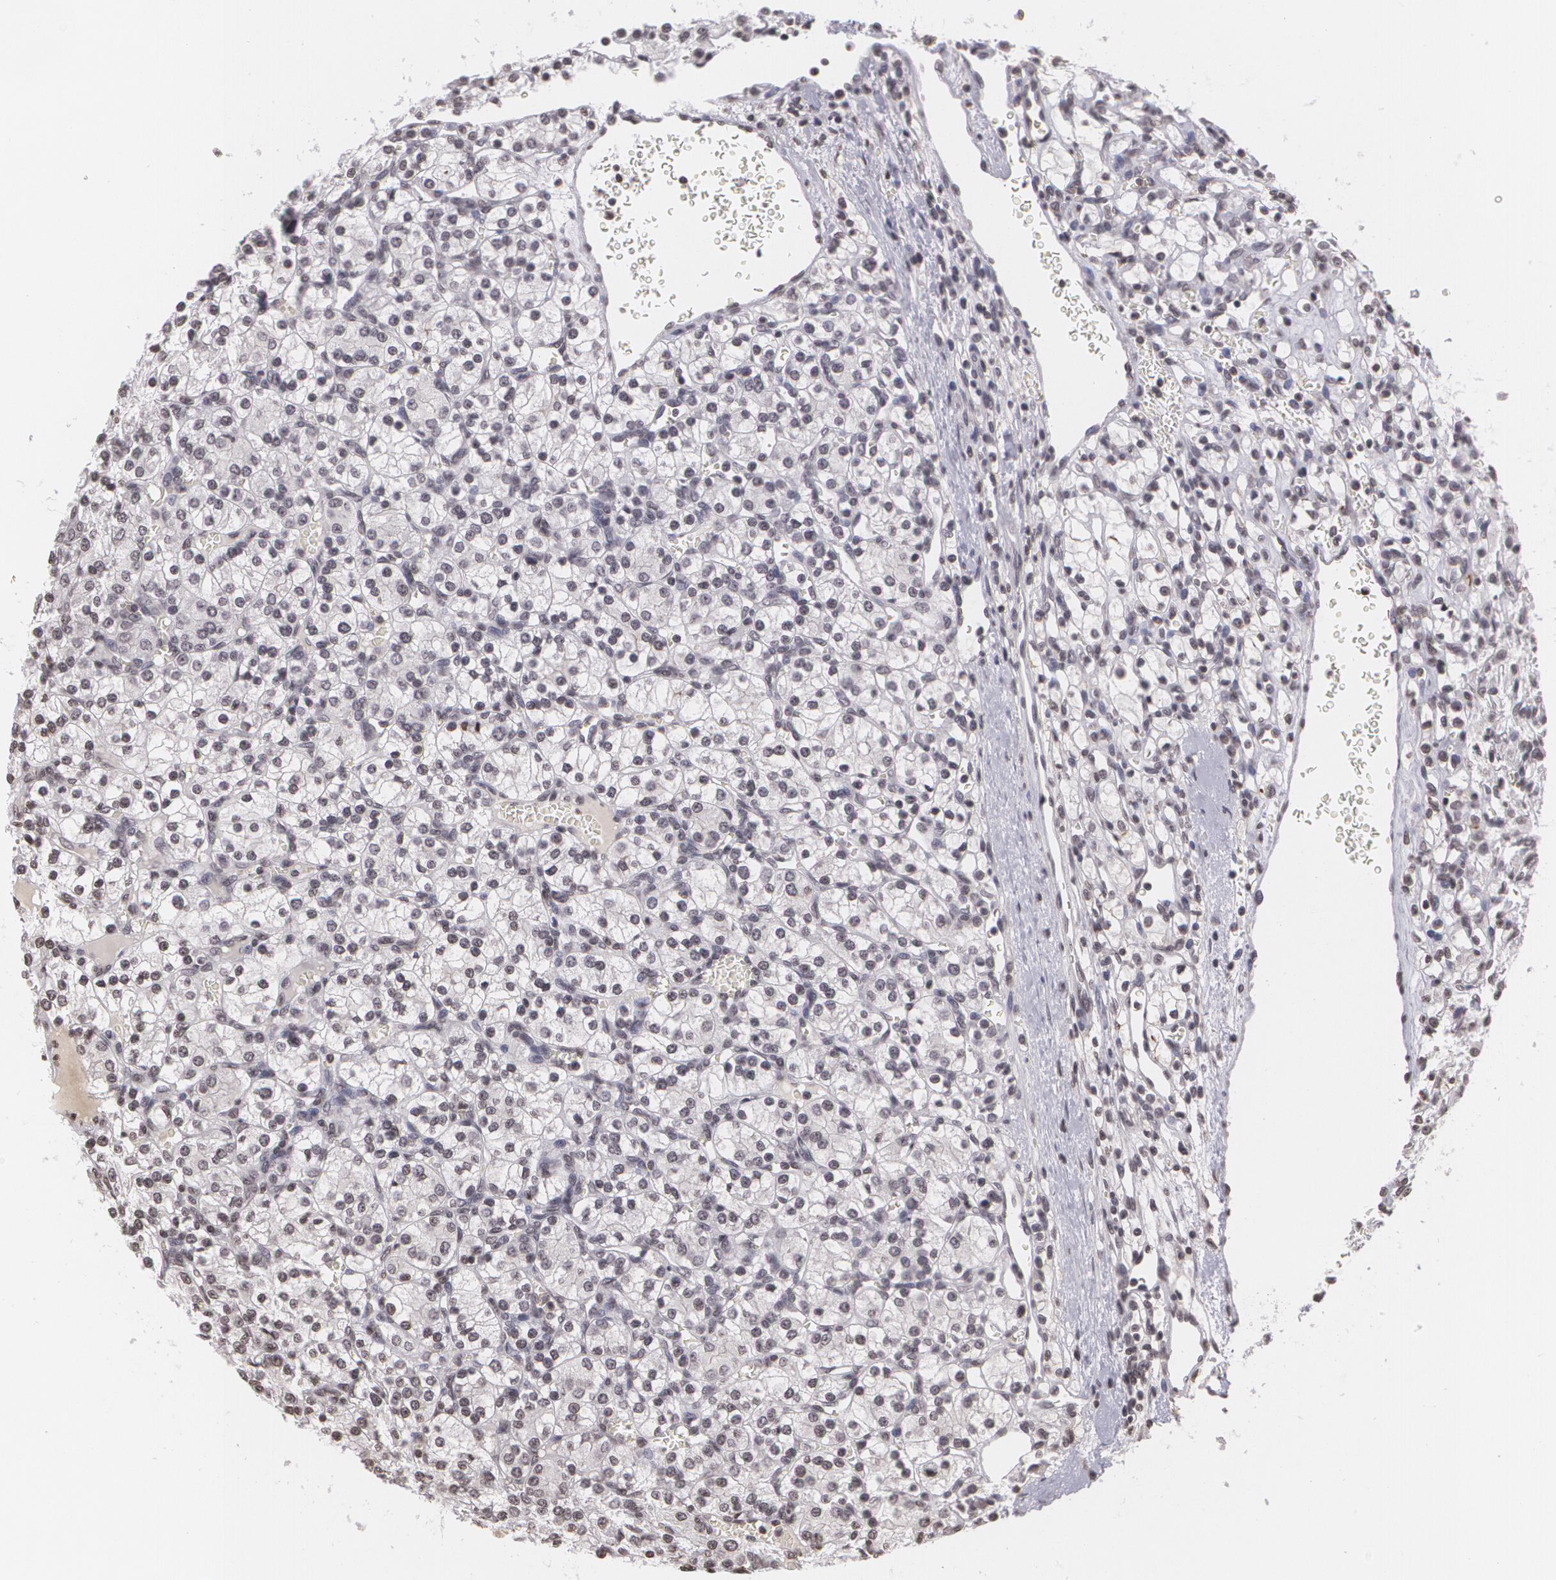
{"staining": {"intensity": "negative", "quantity": "none", "location": "none"}, "tissue": "renal cancer", "cell_type": "Tumor cells", "image_type": "cancer", "snomed": [{"axis": "morphology", "description": "Adenocarcinoma, NOS"}, {"axis": "topography", "description": "Kidney"}], "caption": "Histopathology image shows no protein expression in tumor cells of adenocarcinoma (renal) tissue. (DAB immunohistochemistry with hematoxylin counter stain).", "gene": "MUC1", "patient": {"sex": "female", "age": 62}}